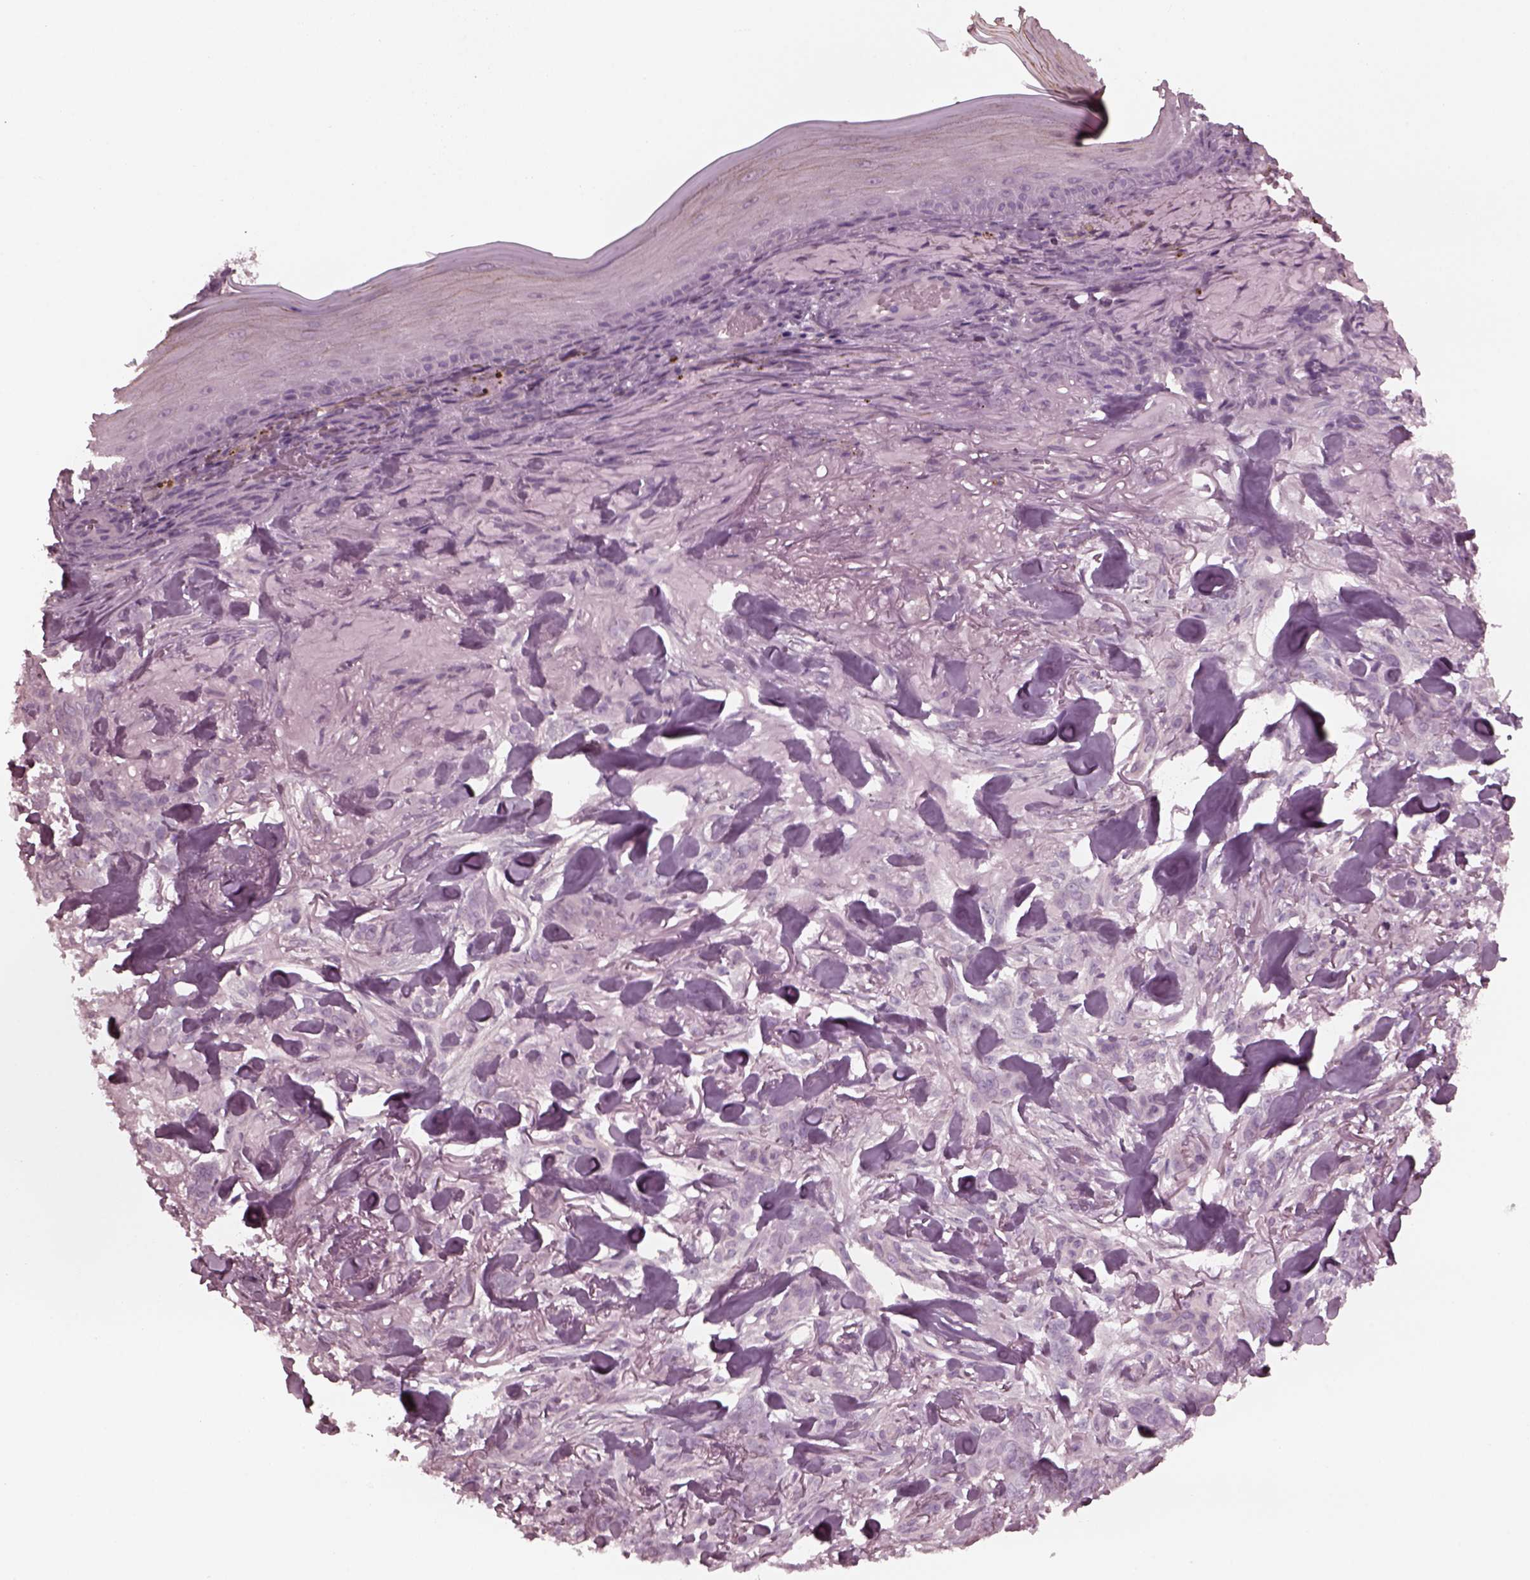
{"staining": {"intensity": "negative", "quantity": "none", "location": "none"}, "tissue": "skin cancer", "cell_type": "Tumor cells", "image_type": "cancer", "snomed": [{"axis": "morphology", "description": "Basal cell carcinoma"}, {"axis": "topography", "description": "Skin"}], "caption": "This photomicrograph is of skin basal cell carcinoma stained with IHC to label a protein in brown with the nuclei are counter-stained blue. There is no staining in tumor cells.", "gene": "YY2", "patient": {"sex": "female", "age": 61}}